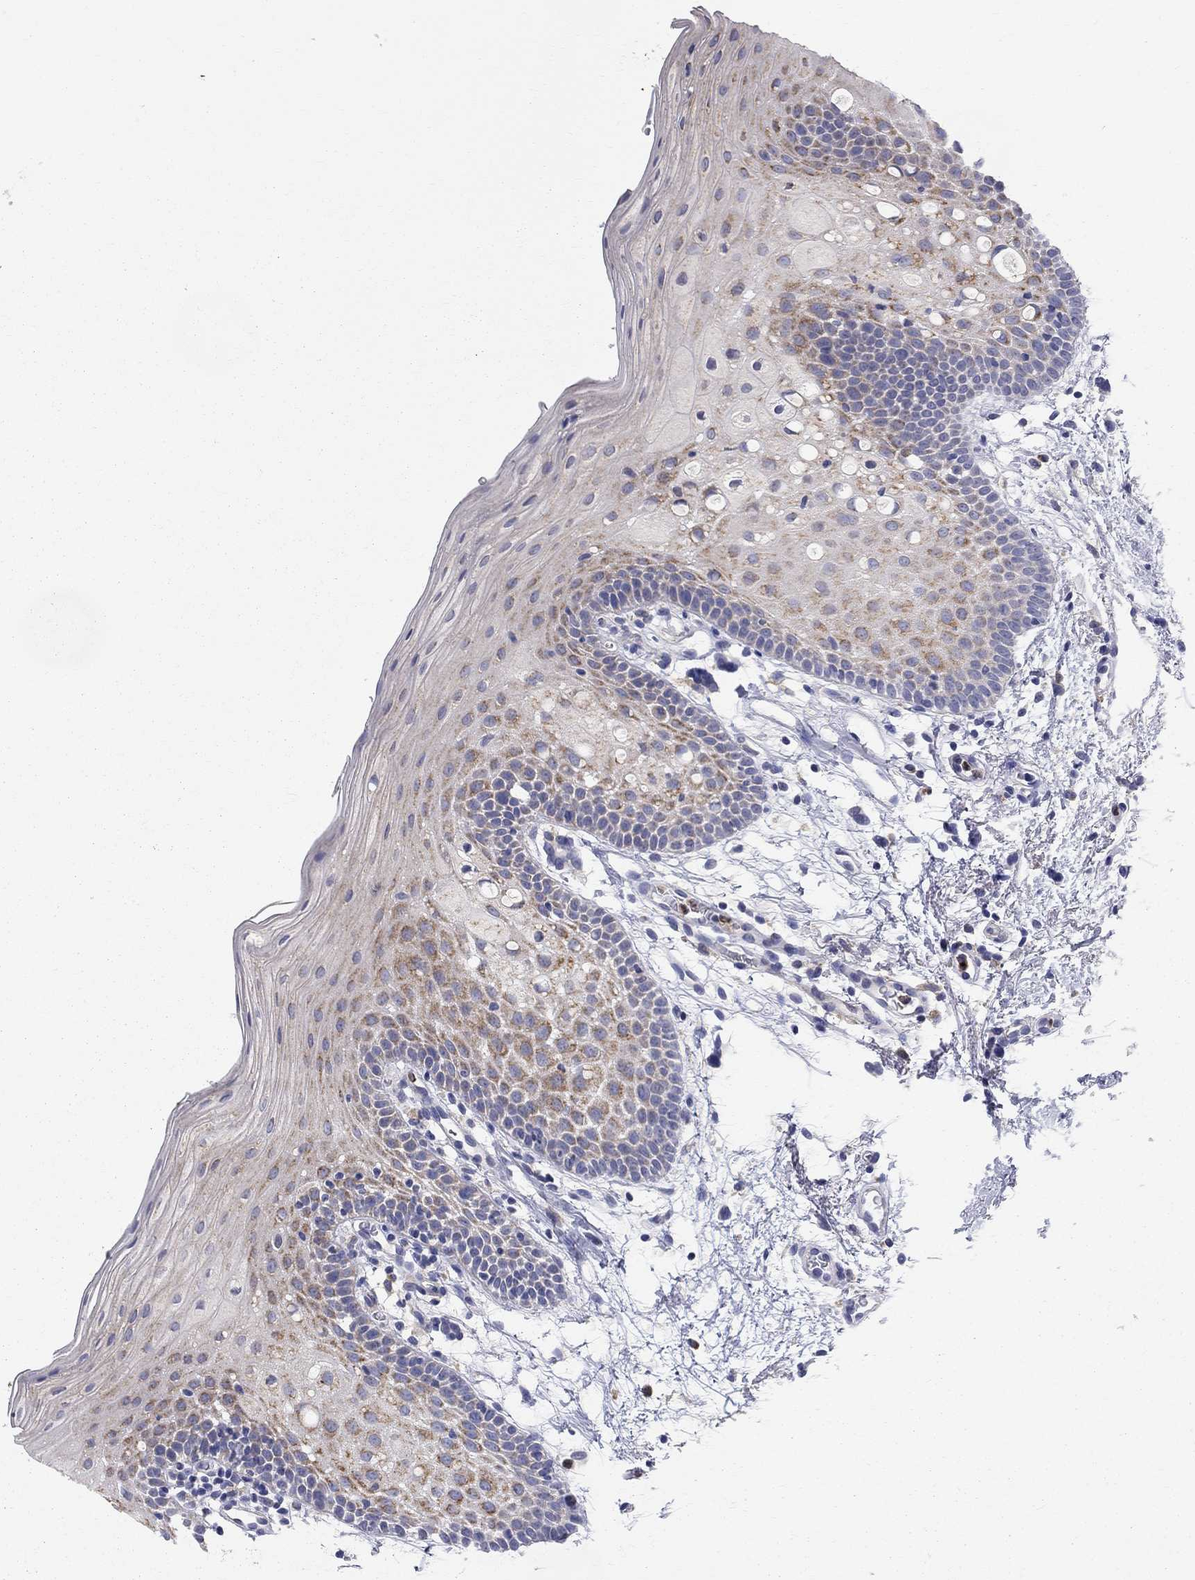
{"staining": {"intensity": "moderate", "quantity": "25%-75%", "location": "cytoplasmic/membranous"}, "tissue": "oral mucosa", "cell_type": "Squamous epithelial cells", "image_type": "normal", "snomed": [{"axis": "morphology", "description": "Normal tissue, NOS"}, {"axis": "topography", "description": "Oral tissue"}, {"axis": "topography", "description": "Tounge, NOS"}], "caption": "The histopathology image exhibits immunohistochemical staining of unremarkable oral mucosa. There is moderate cytoplasmic/membranous positivity is seen in approximately 25%-75% of squamous epithelial cells.", "gene": "ACSL1", "patient": {"sex": "female", "age": 83}}